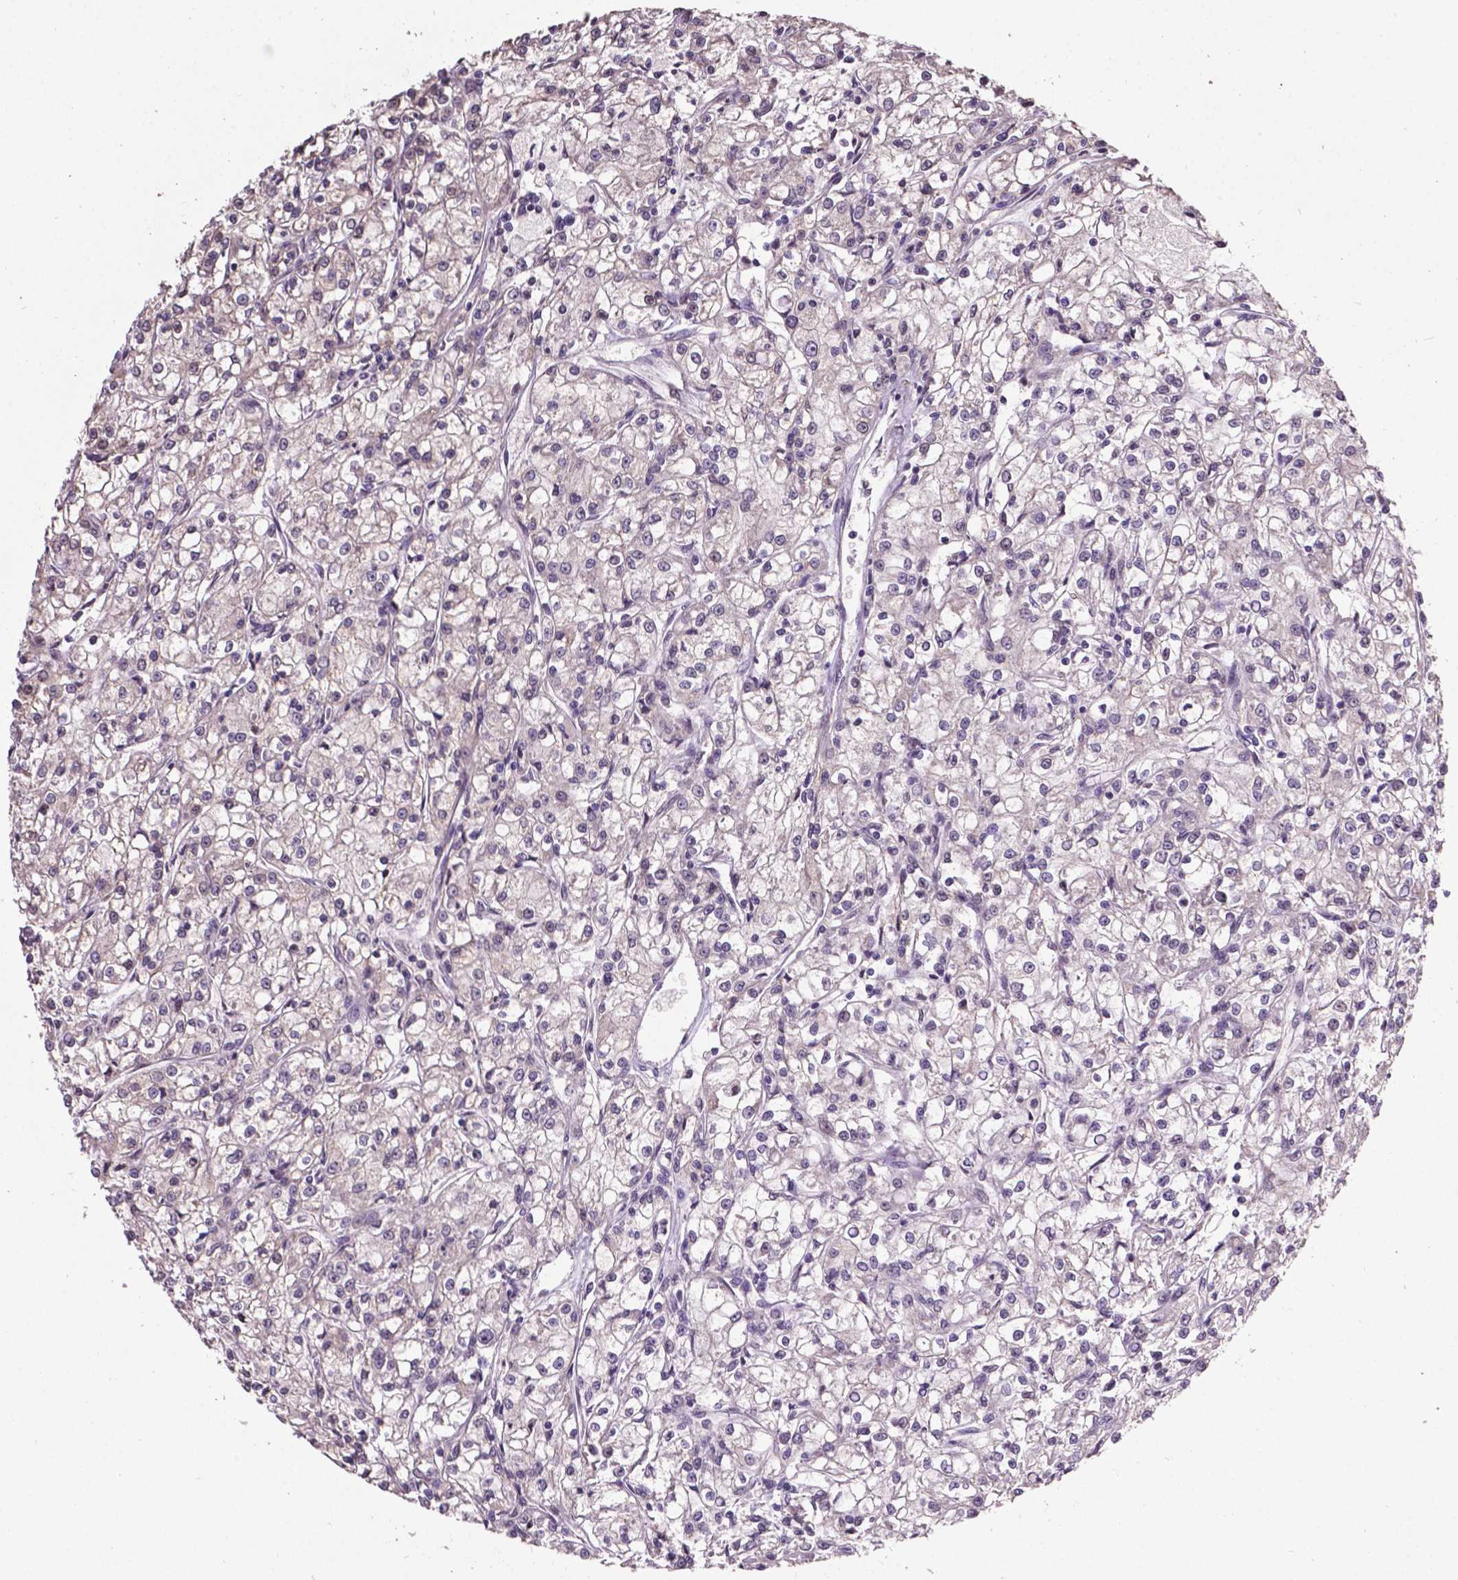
{"staining": {"intensity": "negative", "quantity": "none", "location": "none"}, "tissue": "renal cancer", "cell_type": "Tumor cells", "image_type": "cancer", "snomed": [{"axis": "morphology", "description": "Adenocarcinoma, NOS"}, {"axis": "topography", "description": "Kidney"}], "caption": "A high-resolution micrograph shows immunohistochemistry staining of adenocarcinoma (renal), which displays no significant staining in tumor cells.", "gene": "GLRA2", "patient": {"sex": "female", "age": 59}}